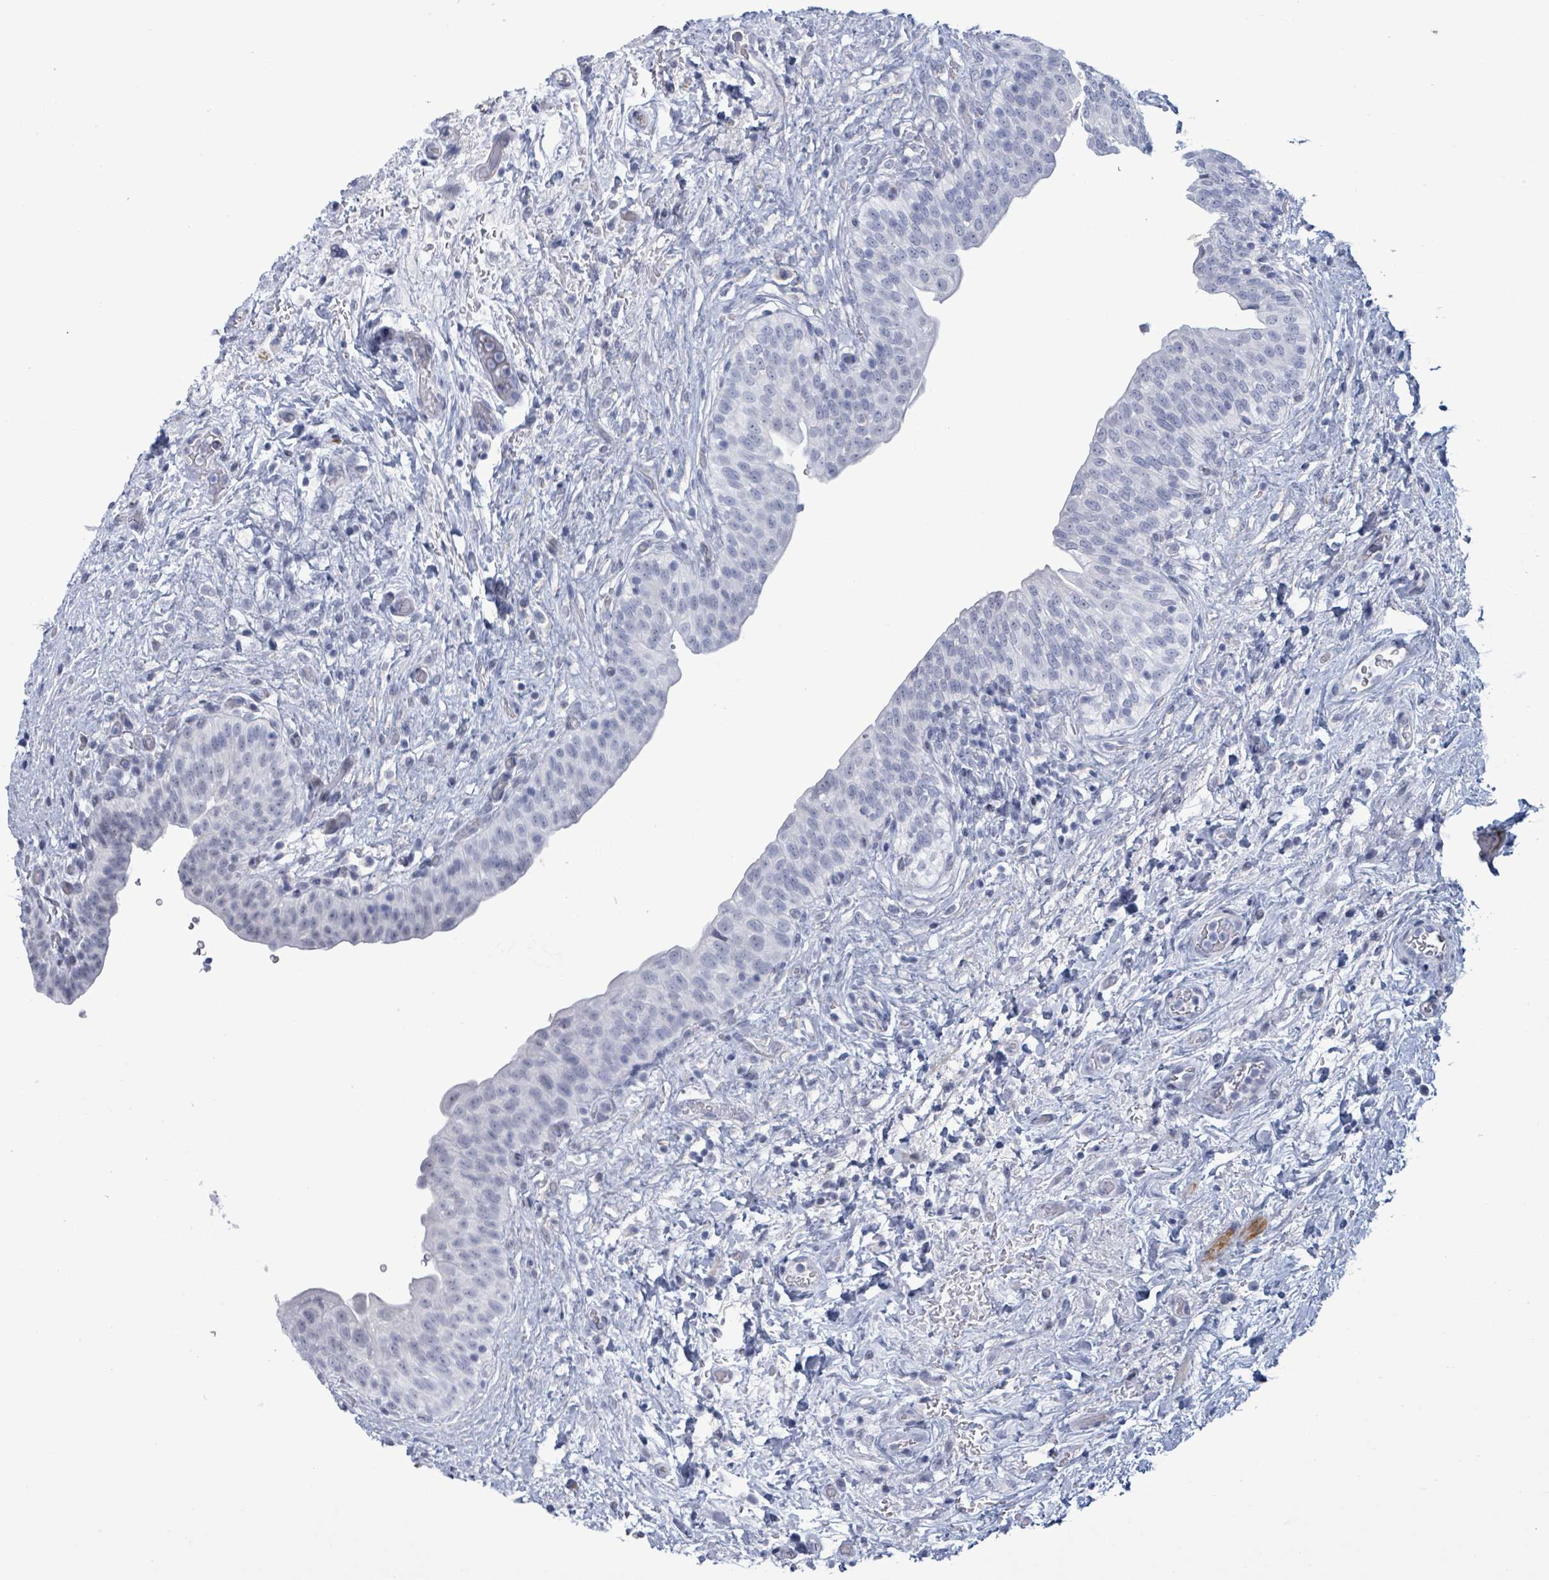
{"staining": {"intensity": "negative", "quantity": "none", "location": "none"}, "tissue": "urinary bladder", "cell_type": "Urothelial cells", "image_type": "normal", "snomed": [{"axis": "morphology", "description": "Normal tissue, NOS"}, {"axis": "topography", "description": "Urinary bladder"}], "caption": "IHC photomicrograph of benign urinary bladder: urinary bladder stained with DAB (3,3'-diaminobenzidine) displays no significant protein staining in urothelial cells. (DAB (3,3'-diaminobenzidine) immunohistochemistry visualized using brightfield microscopy, high magnification).", "gene": "ZNF771", "patient": {"sex": "male", "age": 69}}